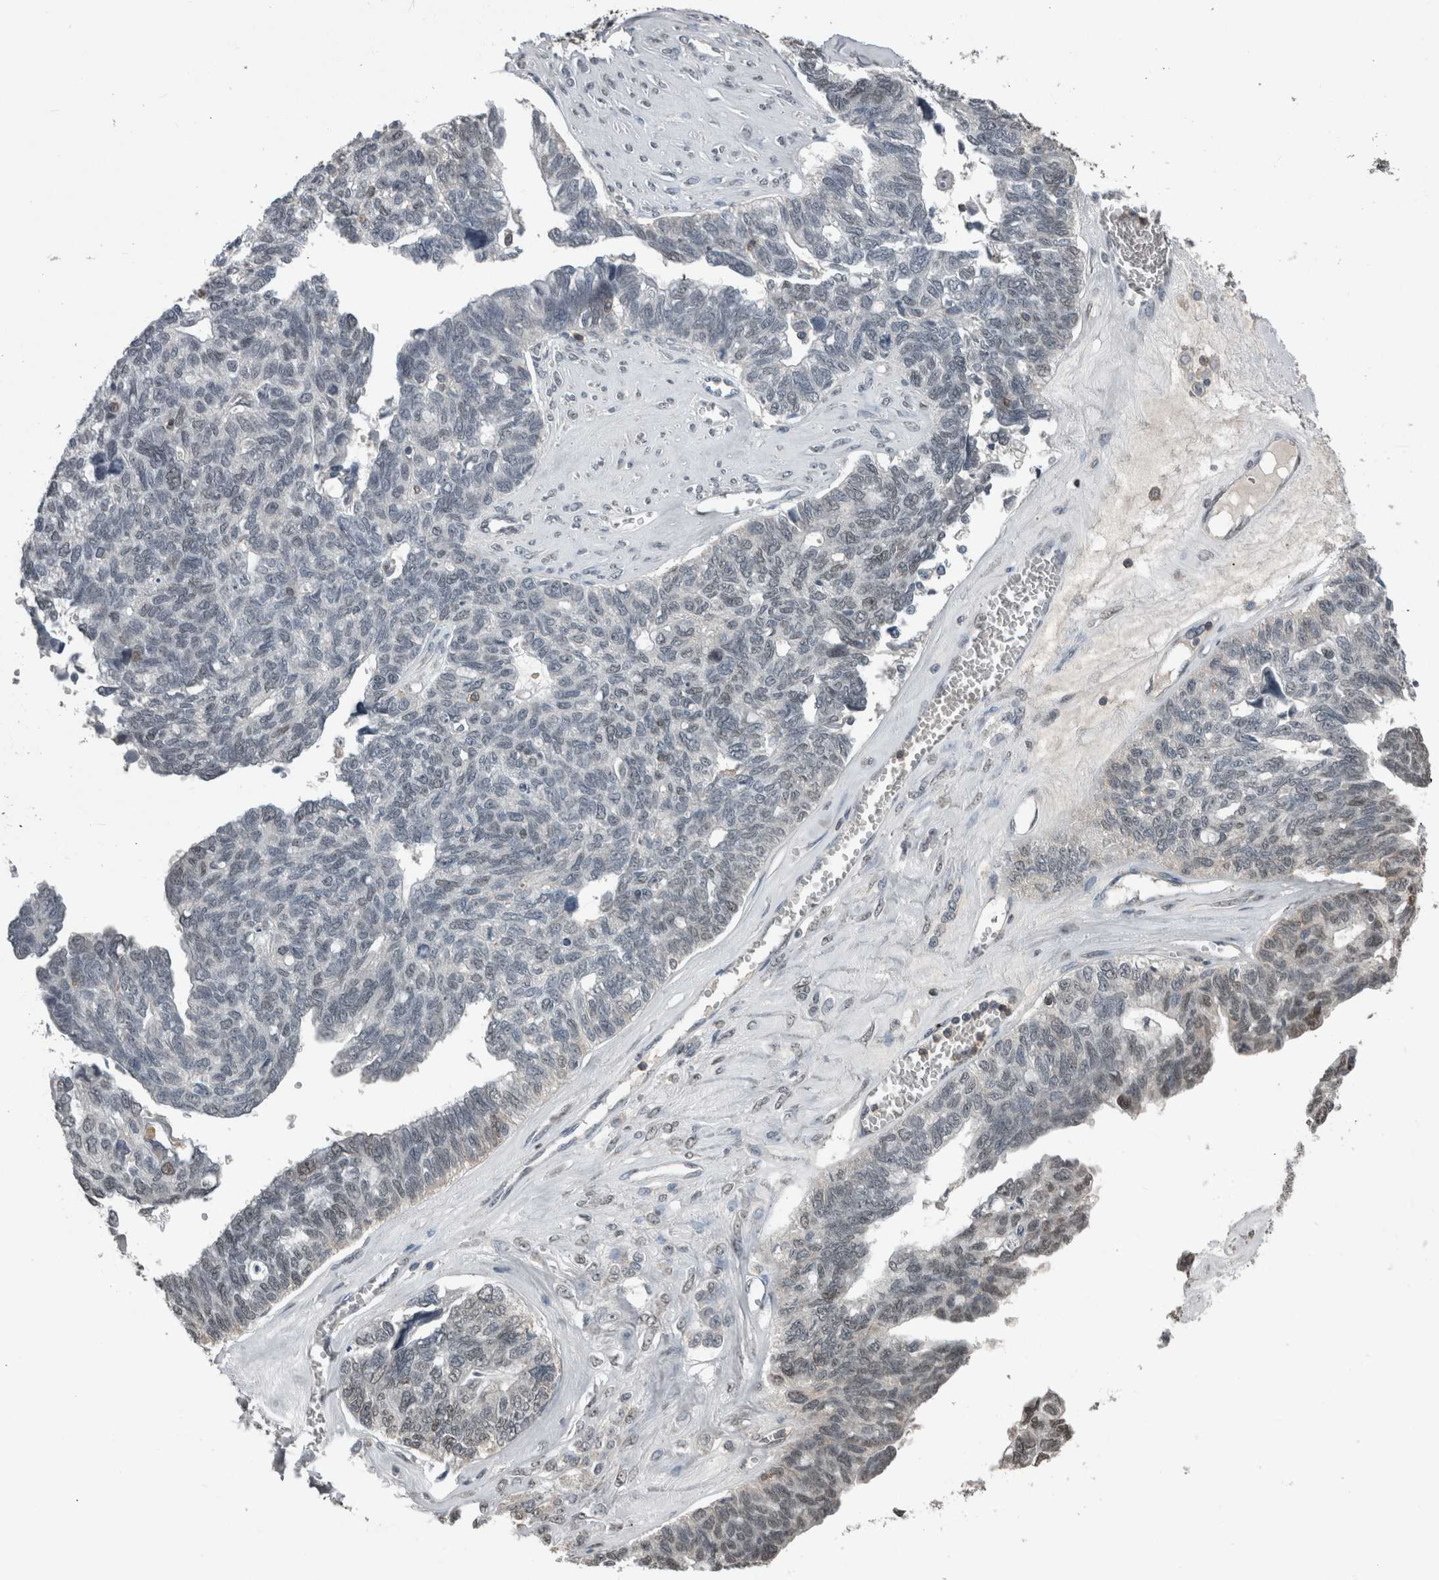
{"staining": {"intensity": "weak", "quantity": "<25%", "location": "nuclear"}, "tissue": "ovarian cancer", "cell_type": "Tumor cells", "image_type": "cancer", "snomed": [{"axis": "morphology", "description": "Cystadenocarcinoma, serous, NOS"}, {"axis": "topography", "description": "Ovary"}], "caption": "Human ovarian serous cystadenocarcinoma stained for a protein using IHC demonstrates no staining in tumor cells.", "gene": "MAFF", "patient": {"sex": "female", "age": 79}}